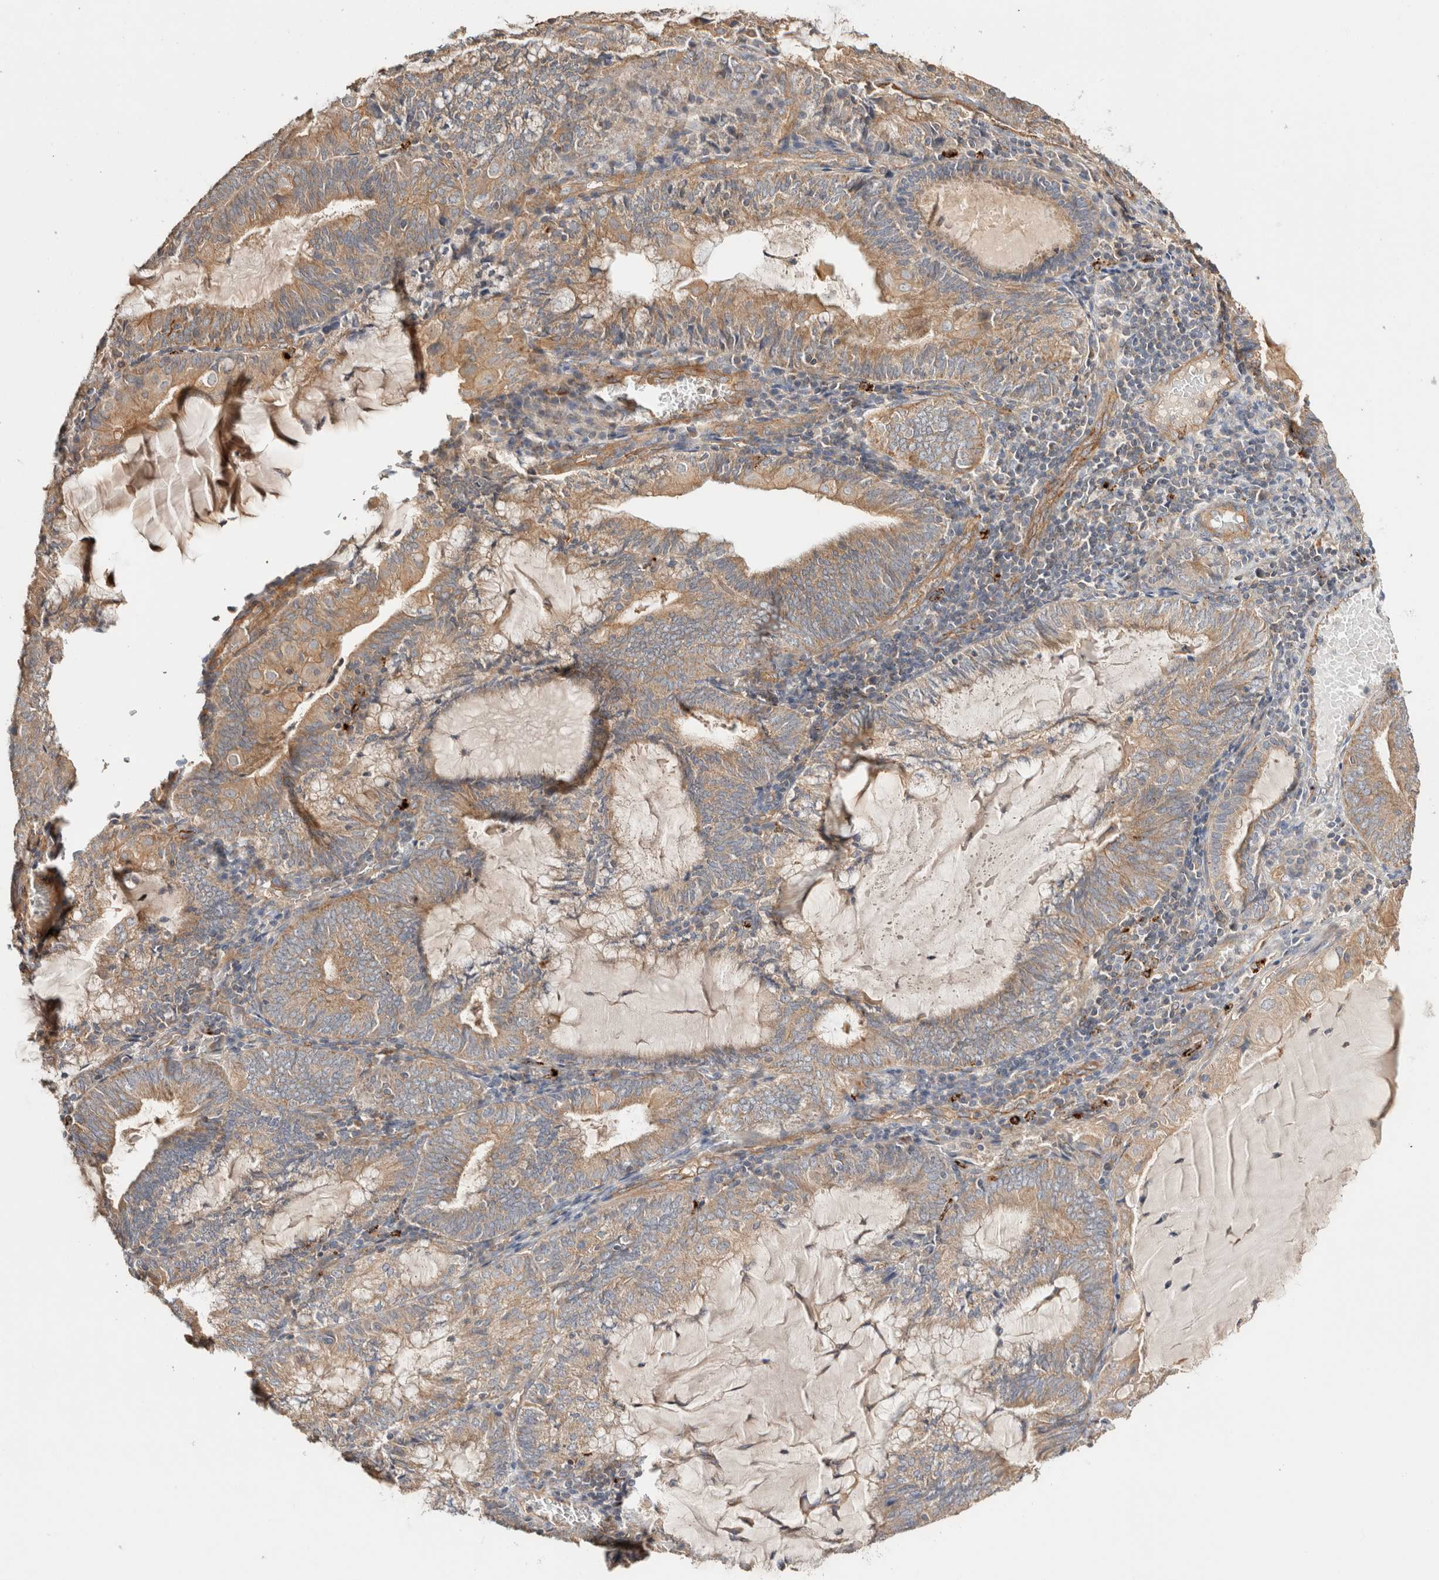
{"staining": {"intensity": "moderate", "quantity": ">75%", "location": "cytoplasmic/membranous"}, "tissue": "endometrial cancer", "cell_type": "Tumor cells", "image_type": "cancer", "snomed": [{"axis": "morphology", "description": "Adenocarcinoma, NOS"}, {"axis": "topography", "description": "Endometrium"}], "caption": "Immunohistochemical staining of human endometrial adenocarcinoma displays medium levels of moderate cytoplasmic/membranous expression in approximately >75% of tumor cells. (DAB IHC with brightfield microscopy, high magnification).", "gene": "B3GNTL1", "patient": {"sex": "female", "age": 81}}